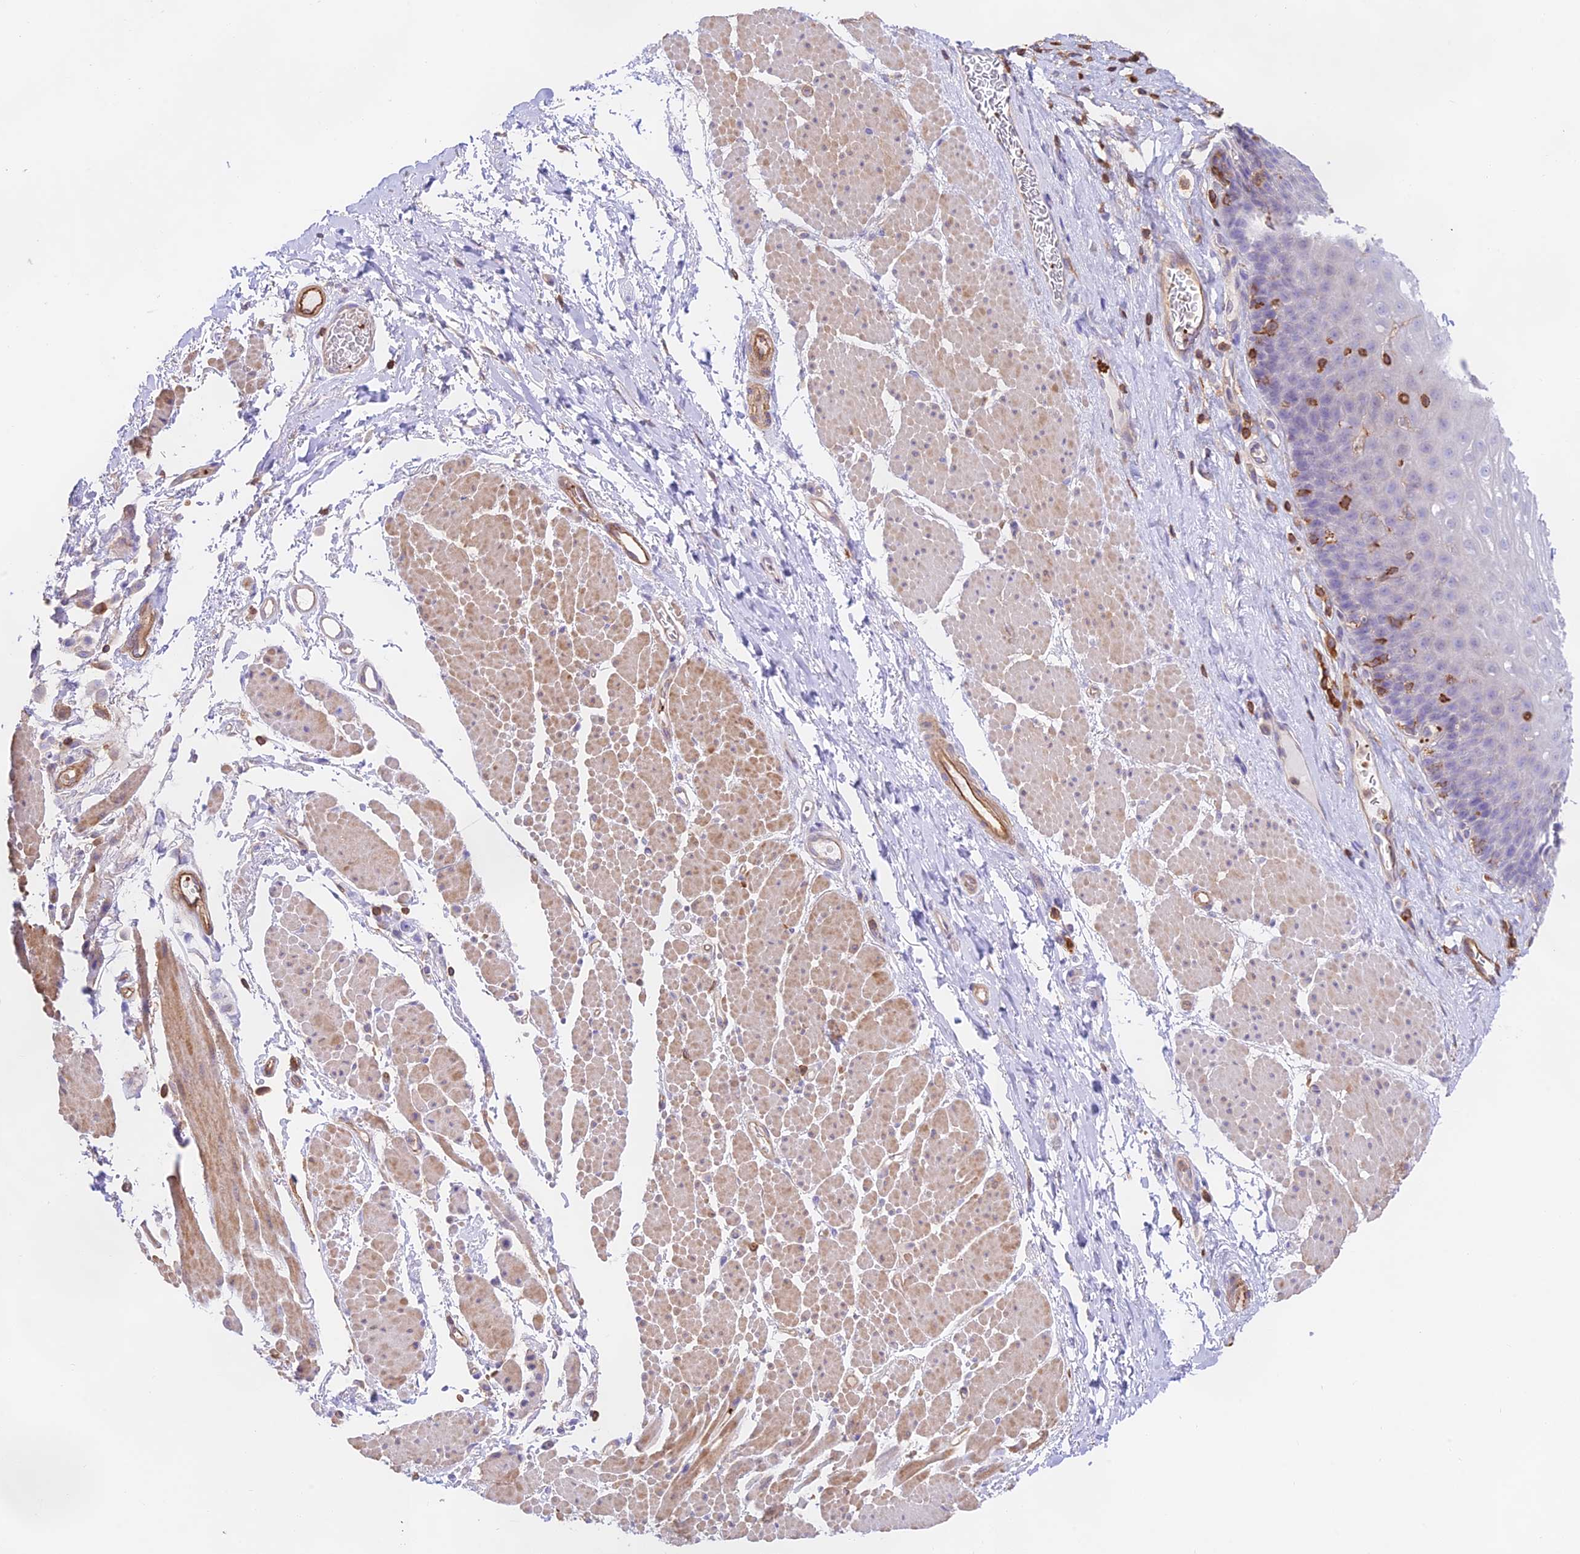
{"staining": {"intensity": "negative", "quantity": "none", "location": "none"}, "tissue": "esophagus", "cell_type": "Squamous epithelial cells", "image_type": "normal", "snomed": [{"axis": "morphology", "description": "Normal tissue, NOS"}, {"axis": "topography", "description": "Esophagus"}], "caption": "Micrograph shows no significant protein staining in squamous epithelial cells of unremarkable esophagus.", "gene": "DENND1C", "patient": {"sex": "female", "age": 66}}